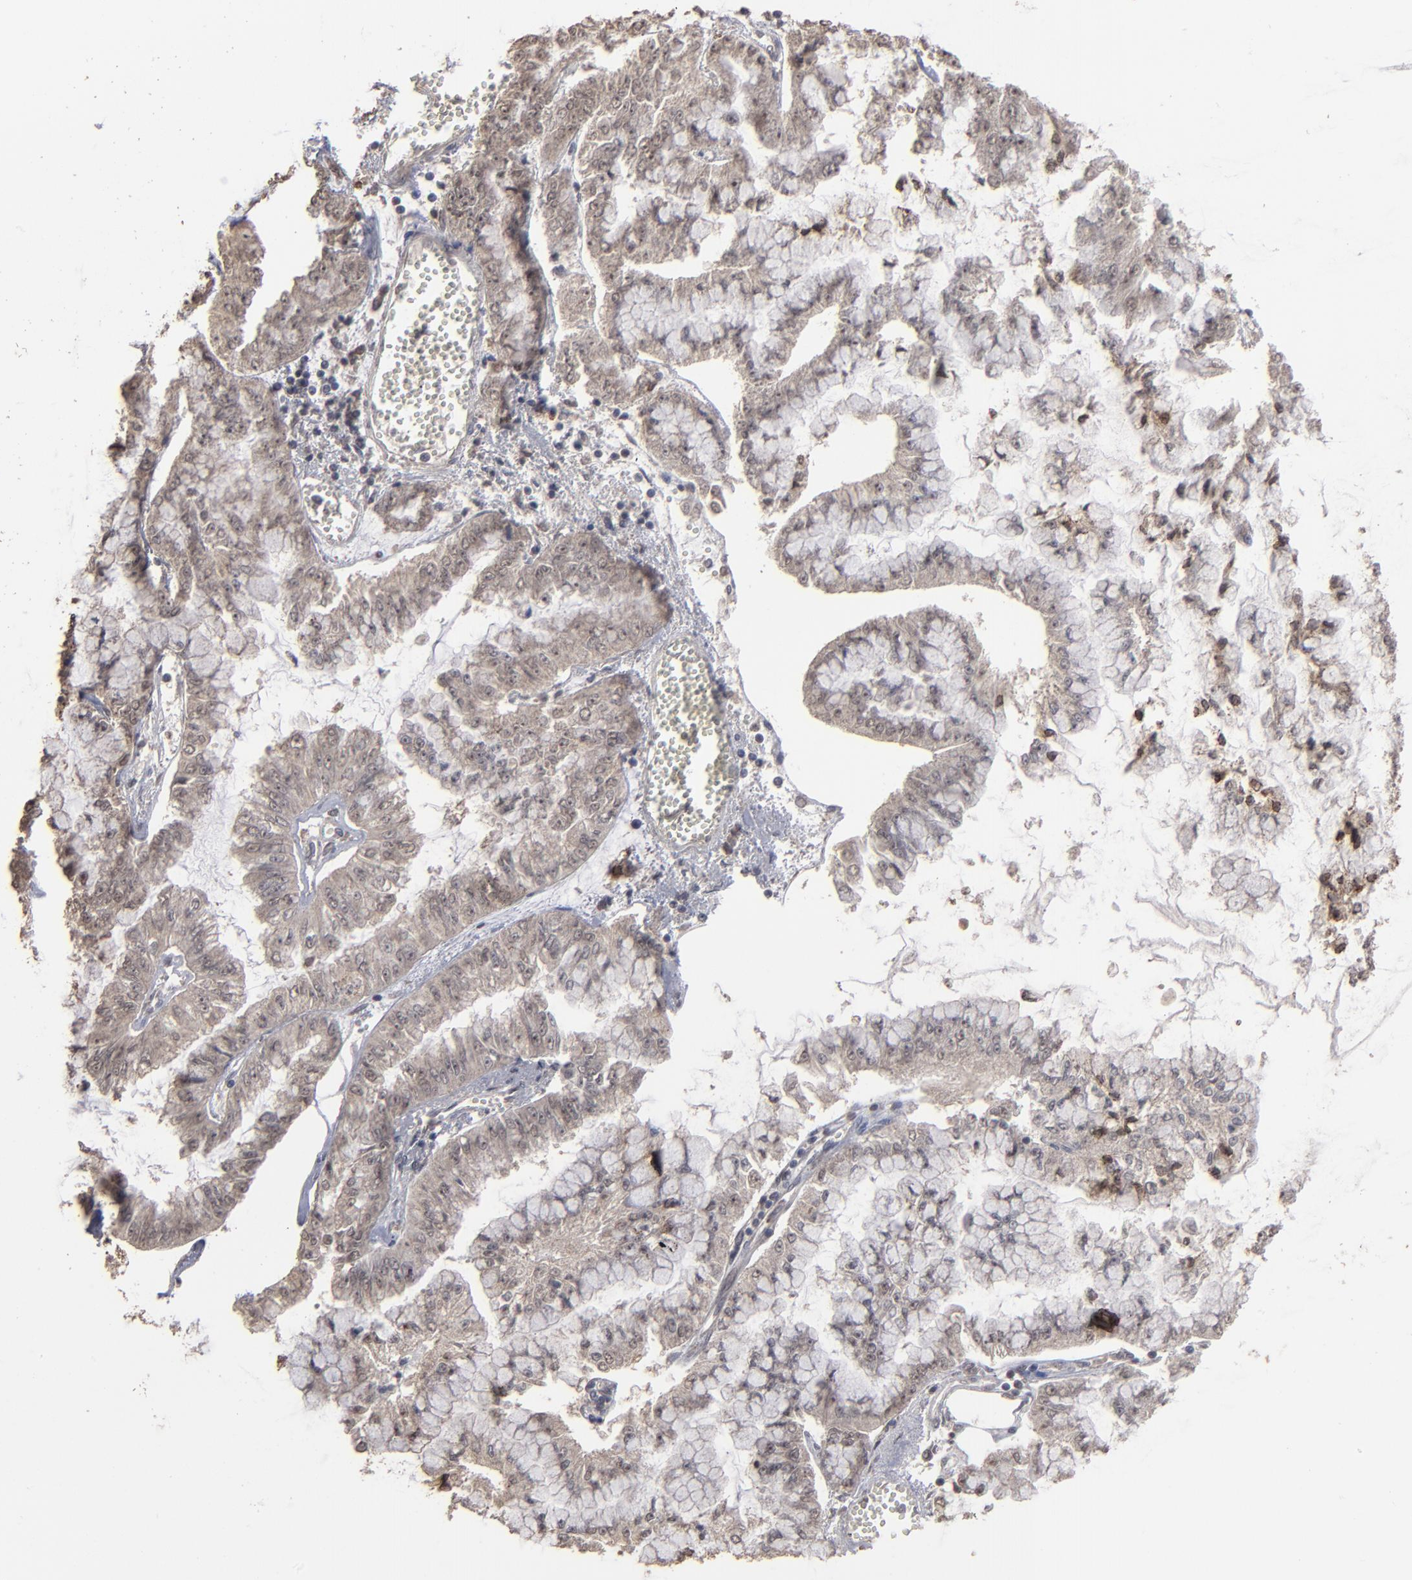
{"staining": {"intensity": "weak", "quantity": ">75%", "location": "cytoplasmic/membranous"}, "tissue": "liver cancer", "cell_type": "Tumor cells", "image_type": "cancer", "snomed": [{"axis": "morphology", "description": "Cholangiocarcinoma"}, {"axis": "topography", "description": "Liver"}], "caption": "Brown immunohistochemical staining in human liver cancer (cholangiocarcinoma) reveals weak cytoplasmic/membranous expression in approximately >75% of tumor cells. (brown staining indicates protein expression, while blue staining denotes nuclei).", "gene": "SLC22A17", "patient": {"sex": "female", "age": 79}}